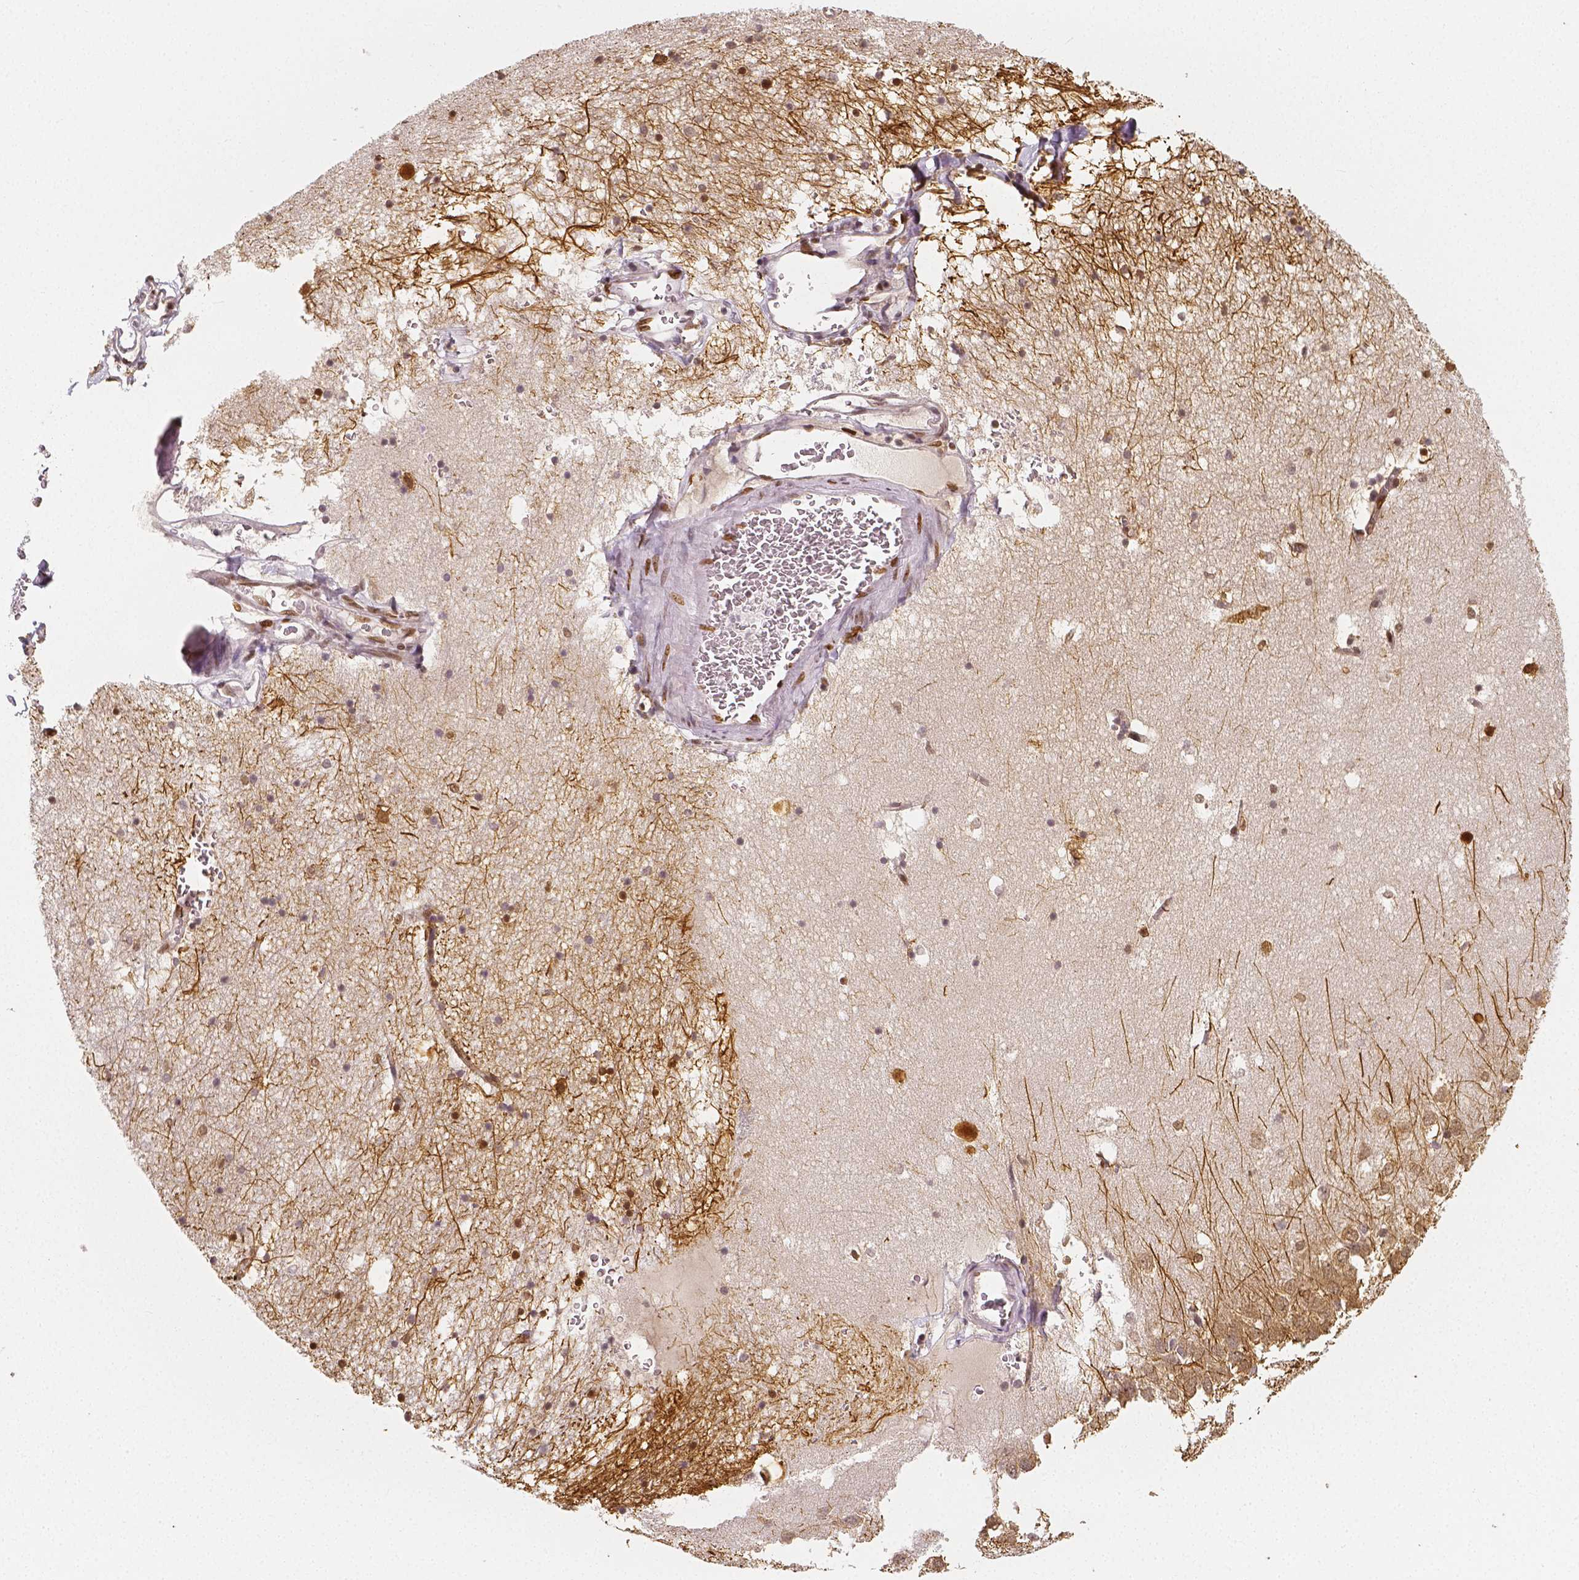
{"staining": {"intensity": "strong", "quantity": "25%-75%", "location": "nuclear"}, "tissue": "hippocampus", "cell_type": "Glial cells", "image_type": "normal", "snomed": [{"axis": "morphology", "description": "Normal tissue, NOS"}, {"axis": "topography", "description": "Hippocampus"}], "caption": "A high amount of strong nuclear positivity is appreciated in approximately 25%-75% of glial cells in unremarkable hippocampus. Immunohistochemistry stains the protein of interest in brown and the nuclei are stained blue.", "gene": "NUCKS1", "patient": {"sex": "male", "age": 58}}